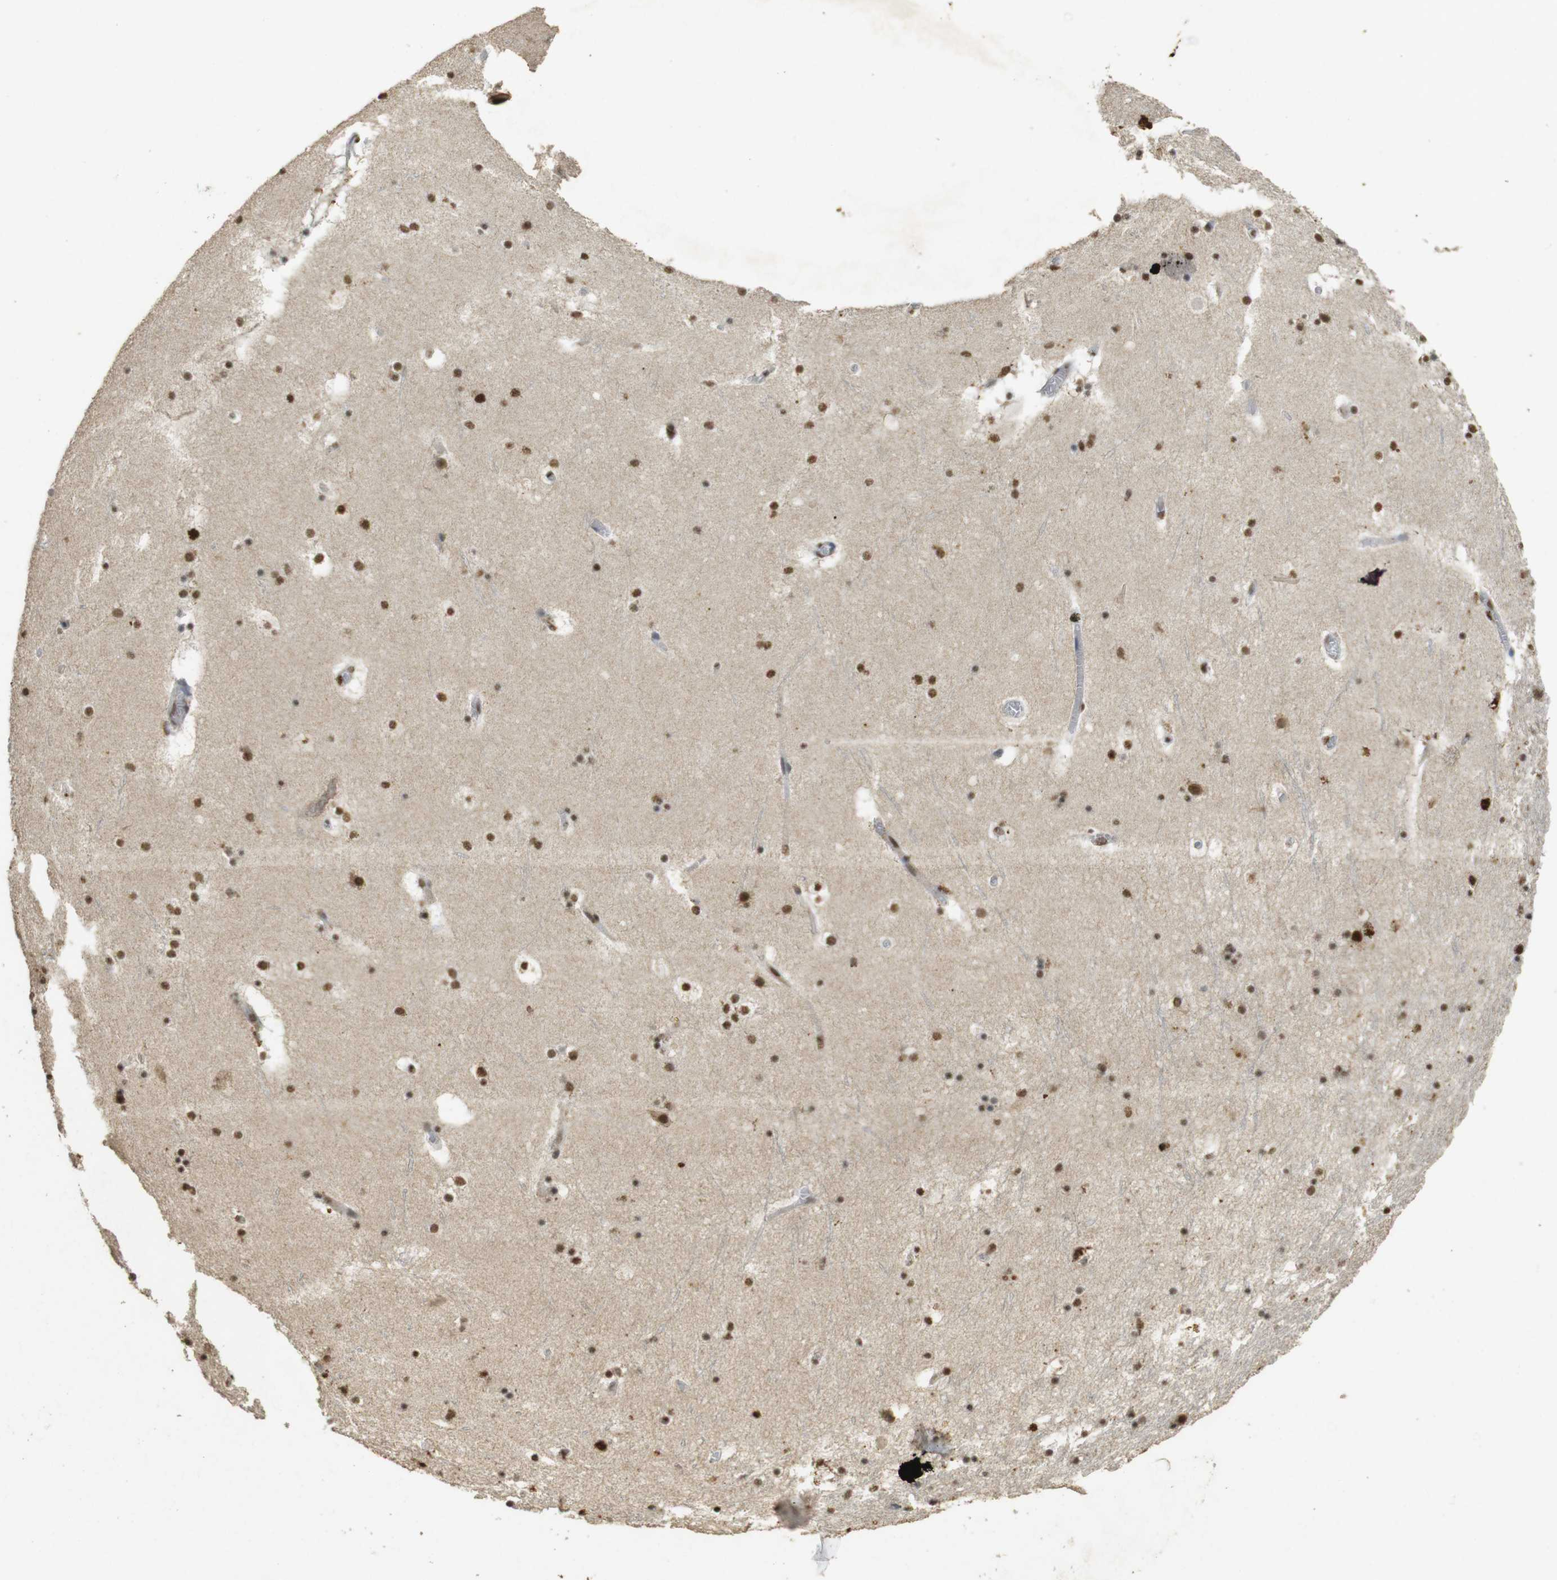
{"staining": {"intensity": "strong", "quantity": ">75%", "location": "nuclear"}, "tissue": "hippocampus", "cell_type": "Glial cells", "image_type": "normal", "snomed": [{"axis": "morphology", "description": "Normal tissue, NOS"}, {"axis": "topography", "description": "Hippocampus"}], "caption": "Immunohistochemistry of benign human hippocampus exhibits high levels of strong nuclear positivity in approximately >75% of glial cells.", "gene": "GATA4", "patient": {"sex": "male", "age": 45}}